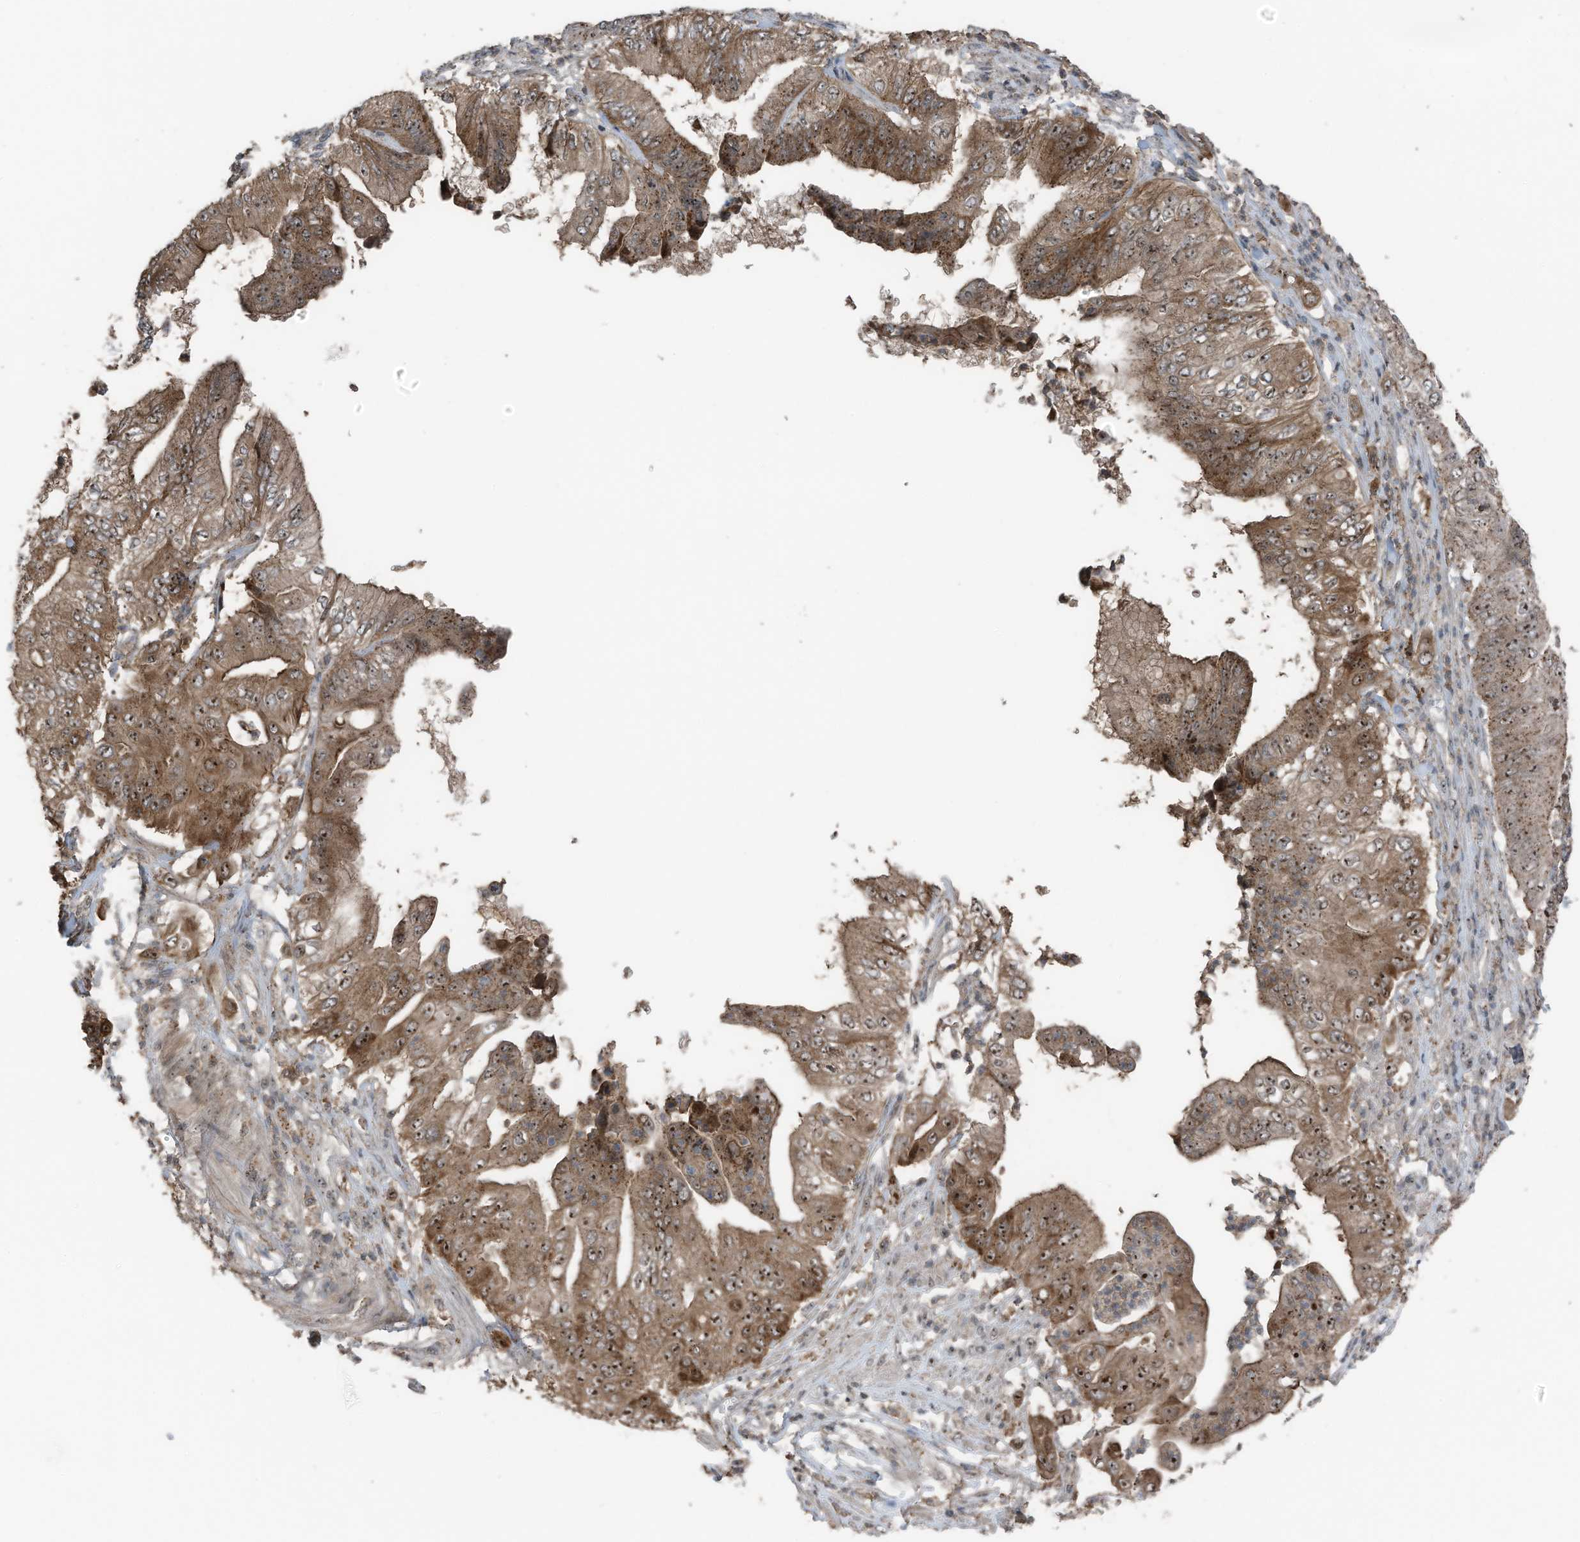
{"staining": {"intensity": "moderate", "quantity": ">75%", "location": "cytoplasmic/membranous,nuclear"}, "tissue": "pancreatic cancer", "cell_type": "Tumor cells", "image_type": "cancer", "snomed": [{"axis": "morphology", "description": "Adenocarcinoma, NOS"}, {"axis": "topography", "description": "Pancreas"}], "caption": "IHC histopathology image of neoplastic tissue: adenocarcinoma (pancreatic) stained using immunohistochemistry (IHC) demonstrates medium levels of moderate protein expression localized specifically in the cytoplasmic/membranous and nuclear of tumor cells, appearing as a cytoplasmic/membranous and nuclear brown color.", "gene": "UTP3", "patient": {"sex": "female", "age": 77}}